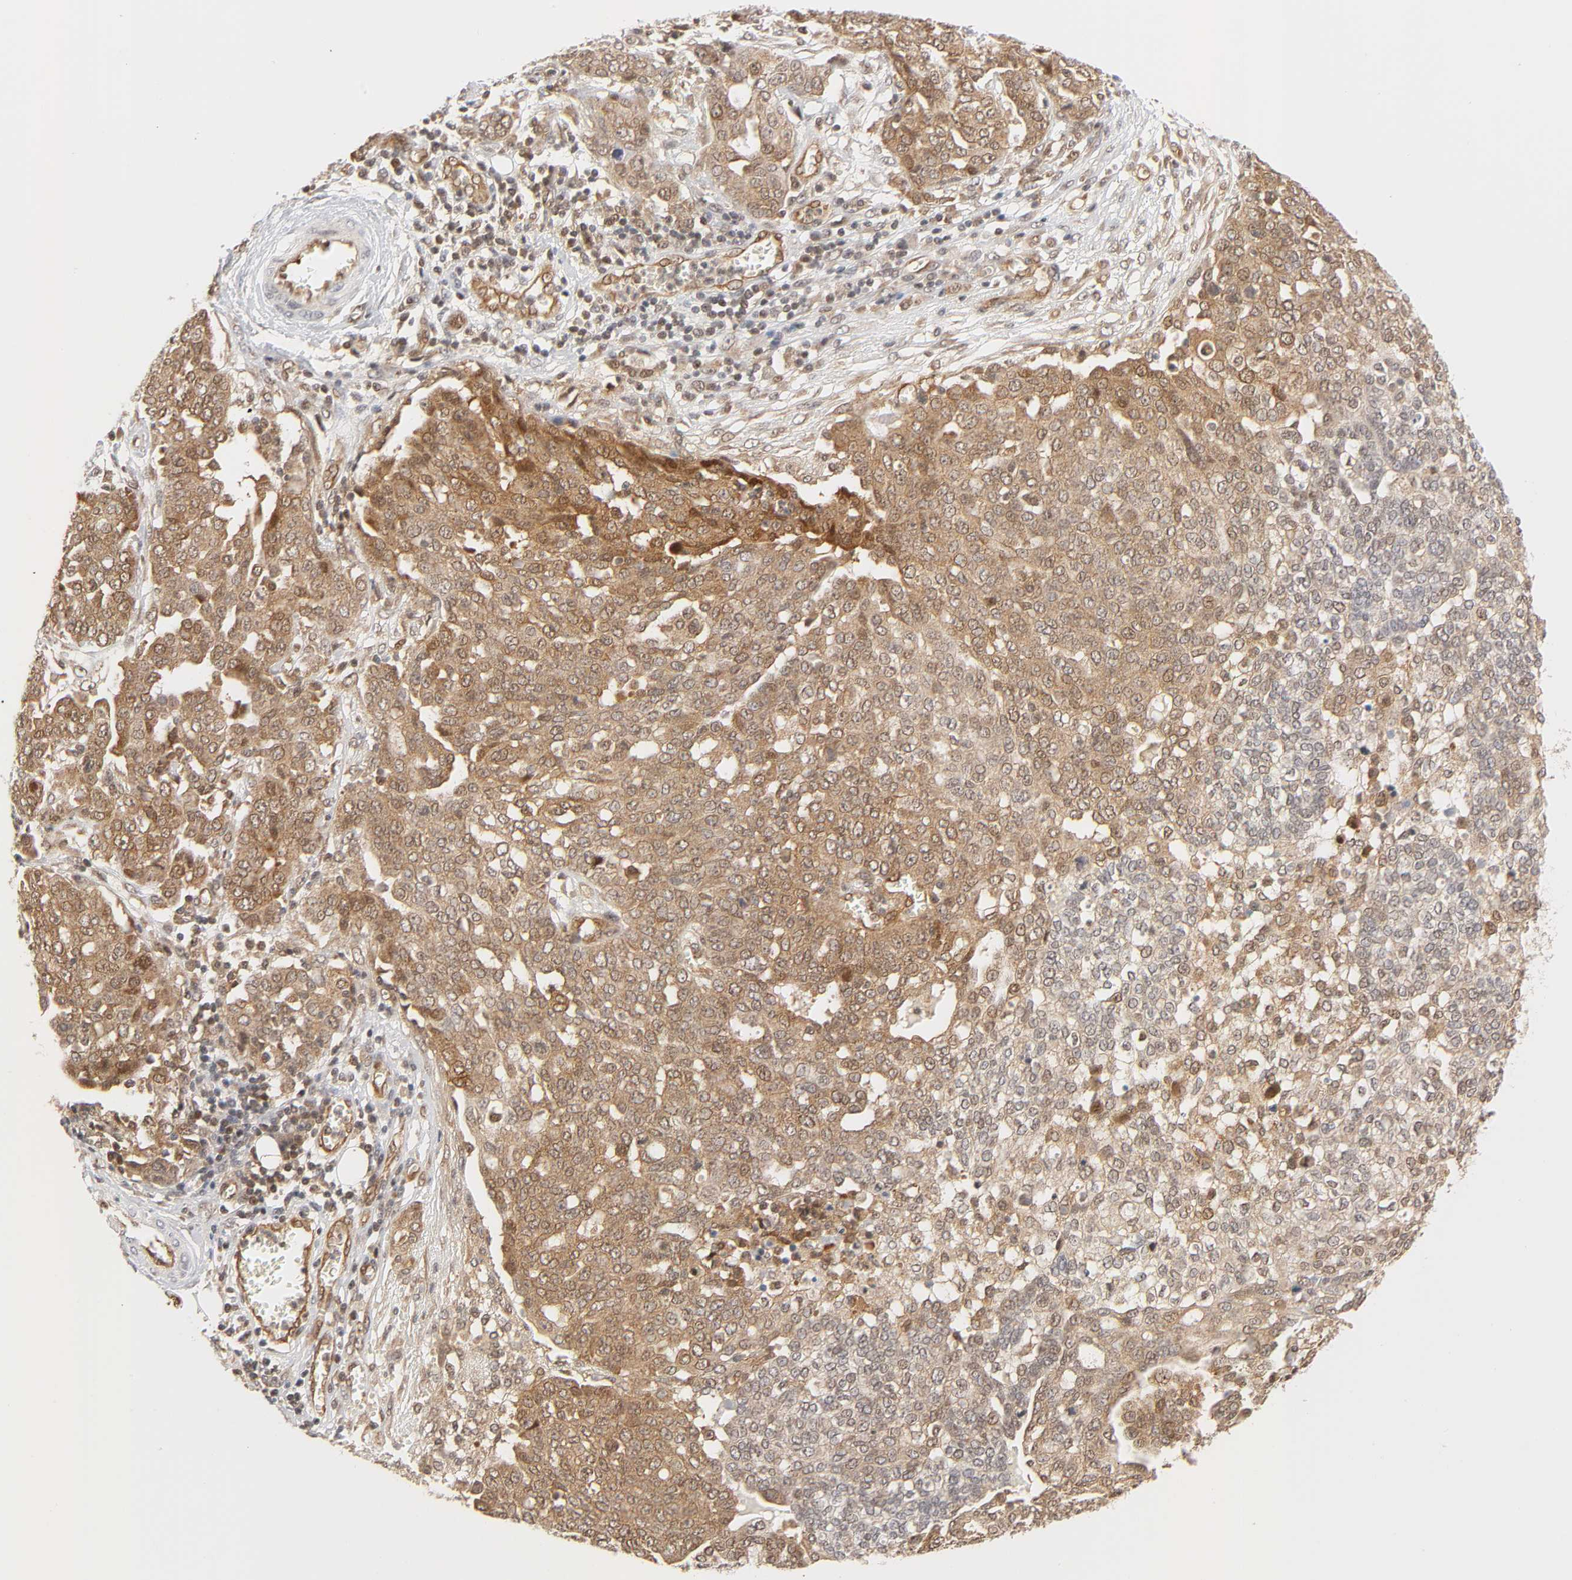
{"staining": {"intensity": "weak", "quantity": ">75%", "location": "cytoplasmic/membranous,nuclear"}, "tissue": "ovarian cancer", "cell_type": "Tumor cells", "image_type": "cancer", "snomed": [{"axis": "morphology", "description": "Cystadenocarcinoma, serous, NOS"}, {"axis": "topography", "description": "Soft tissue"}, {"axis": "topography", "description": "Ovary"}], "caption": "Immunohistochemical staining of human ovarian cancer (serous cystadenocarcinoma) exhibits weak cytoplasmic/membranous and nuclear protein staining in about >75% of tumor cells.", "gene": "CDC37", "patient": {"sex": "female", "age": 57}}